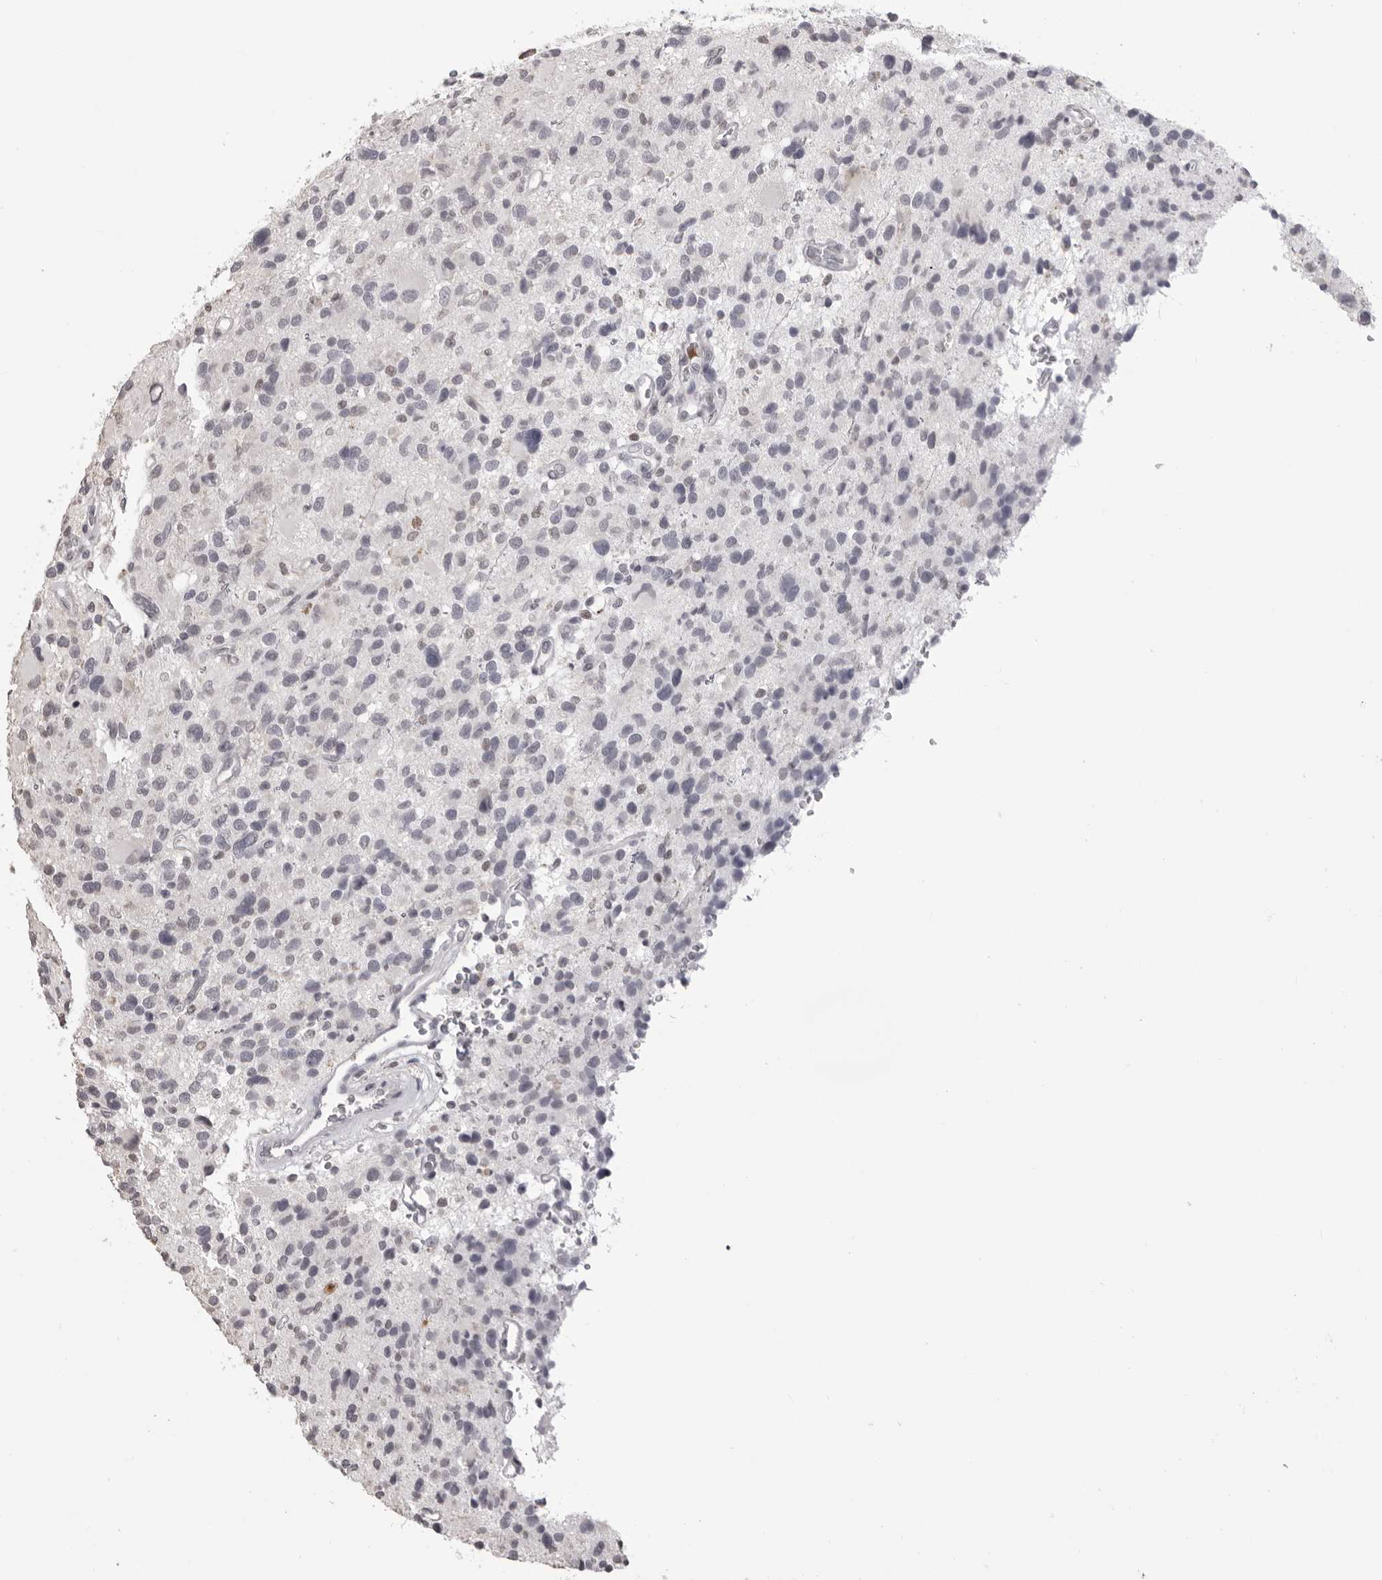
{"staining": {"intensity": "negative", "quantity": "none", "location": "none"}, "tissue": "glioma", "cell_type": "Tumor cells", "image_type": "cancer", "snomed": [{"axis": "morphology", "description": "Glioma, malignant, High grade"}, {"axis": "topography", "description": "Brain"}], "caption": "A high-resolution photomicrograph shows immunohistochemistry (IHC) staining of glioma, which exhibits no significant positivity in tumor cells.", "gene": "IL31", "patient": {"sex": "male", "age": 48}}